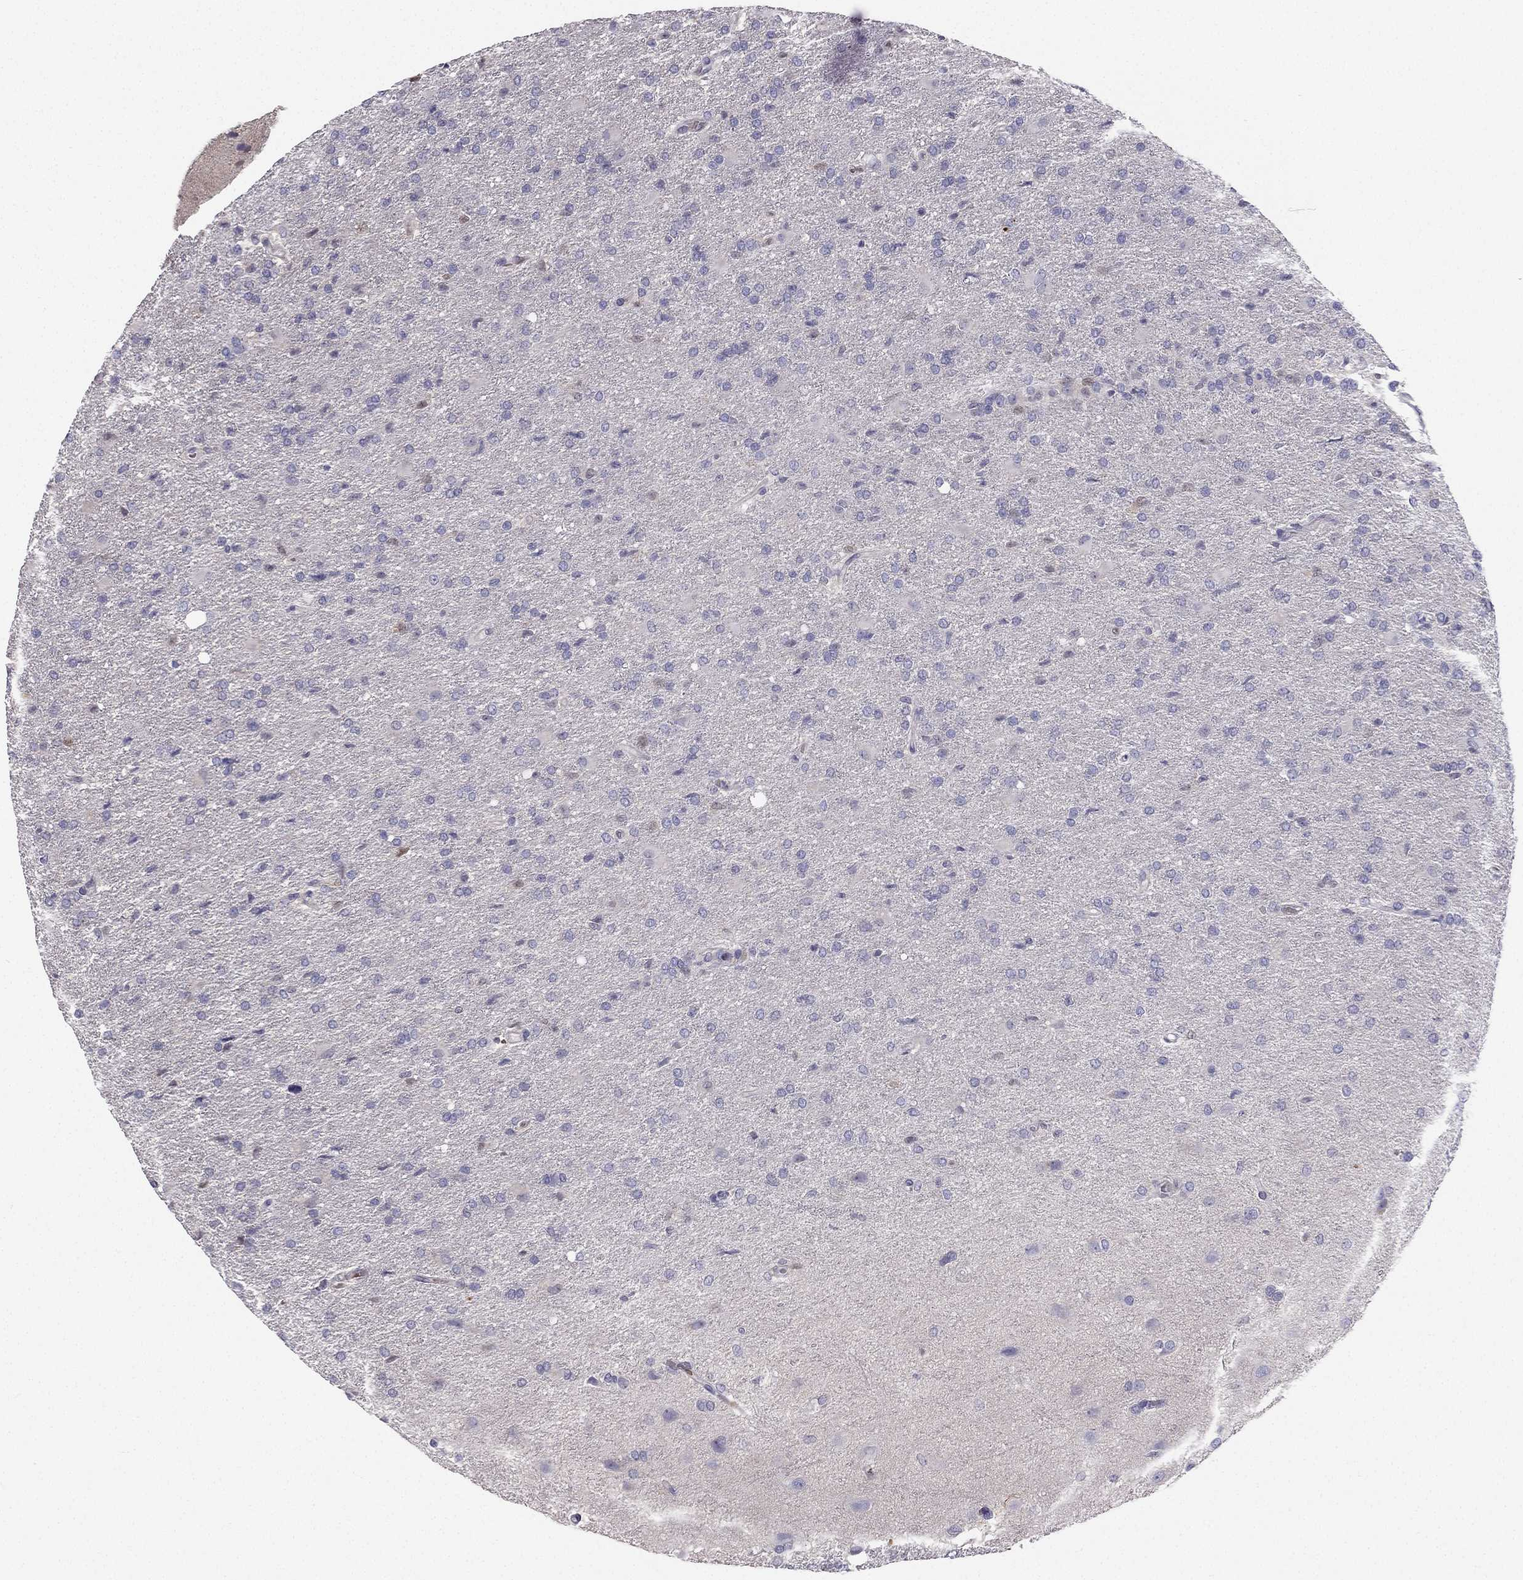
{"staining": {"intensity": "negative", "quantity": "none", "location": "none"}, "tissue": "glioma", "cell_type": "Tumor cells", "image_type": "cancer", "snomed": [{"axis": "morphology", "description": "Glioma, malignant, High grade"}, {"axis": "topography", "description": "Brain"}], "caption": "High power microscopy image of an immunohistochemistry histopathology image of glioma, revealing no significant expression in tumor cells.", "gene": "RSPH14", "patient": {"sex": "male", "age": 68}}